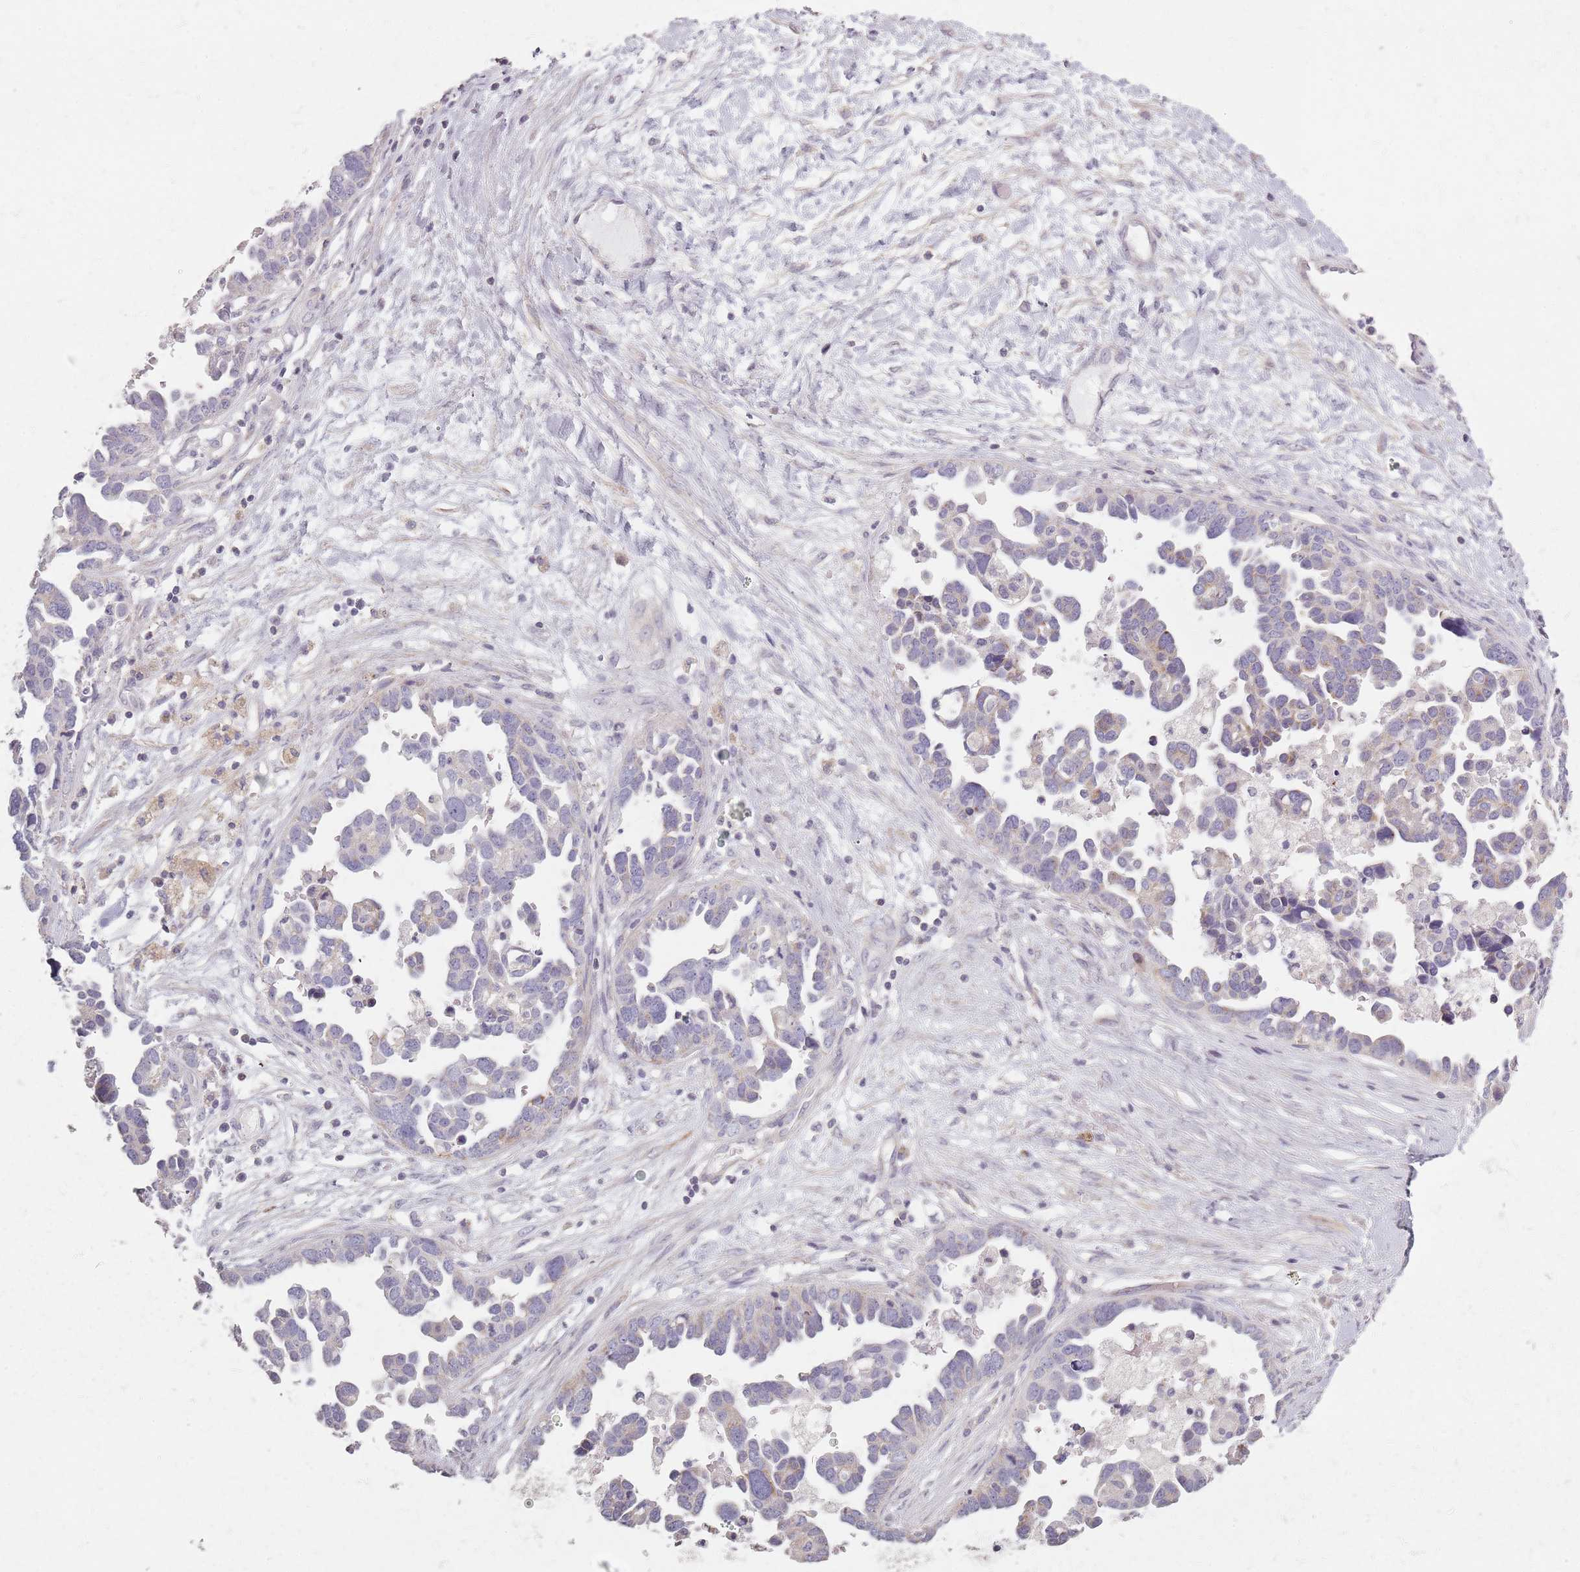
{"staining": {"intensity": "negative", "quantity": "none", "location": "none"}, "tissue": "ovarian cancer", "cell_type": "Tumor cells", "image_type": "cancer", "snomed": [{"axis": "morphology", "description": "Cystadenocarcinoma, serous, NOS"}, {"axis": "topography", "description": "Ovary"}], "caption": "An image of ovarian serous cystadenocarcinoma stained for a protein shows no brown staining in tumor cells.", "gene": "SYNGR3", "patient": {"sex": "female", "age": 54}}